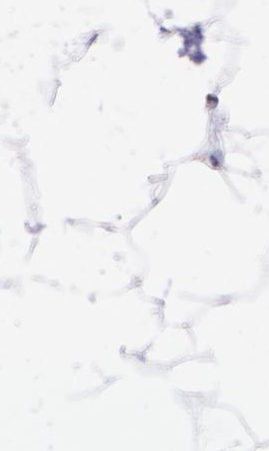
{"staining": {"intensity": "weak", "quantity": "<25%", "location": "cytoplasmic/membranous"}, "tissue": "adipose tissue", "cell_type": "Adipocytes", "image_type": "normal", "snomed": [{"axis": "morphology", "description": "Normal tissue, NOS"}, {"axis": "morphology", "description": "Duct carcinoma"}, {"axis": "topography", "description": "Breast"}, {"axis": "topography", "description": "Adipose tissue"}], "caption": "IHC photomicrograph of unremarkable adipose tissue stained for a protein (brown), which reveals no staining in adipocytes. (Brightfield microscopy of DAB immunohistochemistry (IHC) at high magnification).", "gene": "RTN1", "patient": {"sex": "female", "age": 37}}